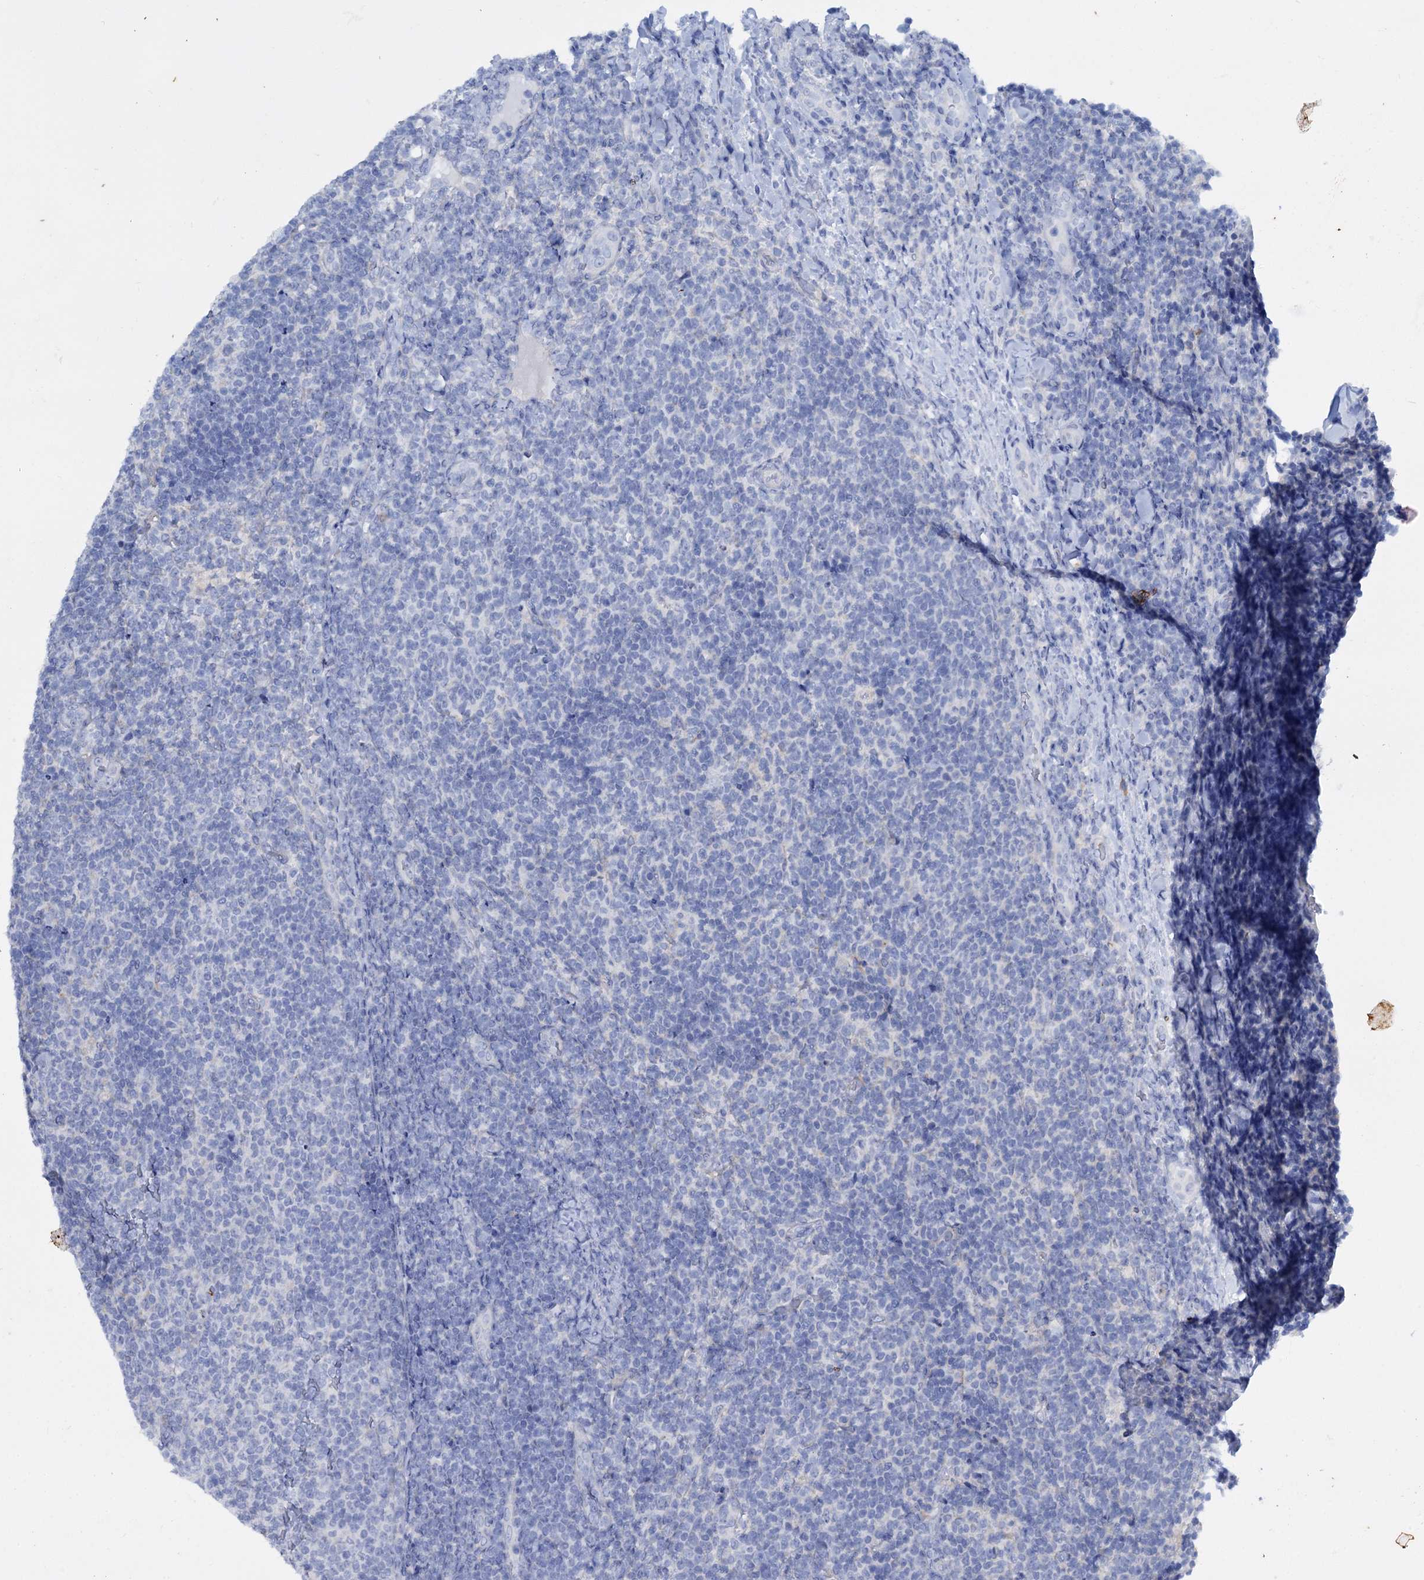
{"staining": {"intensity": "negative", "quantity": "none", "location": "none"}, "tissue": "lymphoma", "cell_type": "Tumor cells", "image_type": "cancer", "snomed": [{"axis": "morphology", "description": "Malignant lymphoma, non-Hodgkin's type, Low grade"}, {"axis": "topography", "description": "Lymph node"}], "caption": "DAB (3,3'-diaminobenzidine) immunohistochemical staining of human malignant lymphoma, non-Hodgkin's type (low-grade) demonstrates no significant staining in tumor cells.", "gene": "FAAP20", "patient": {"sex": "male", "age": 66}}